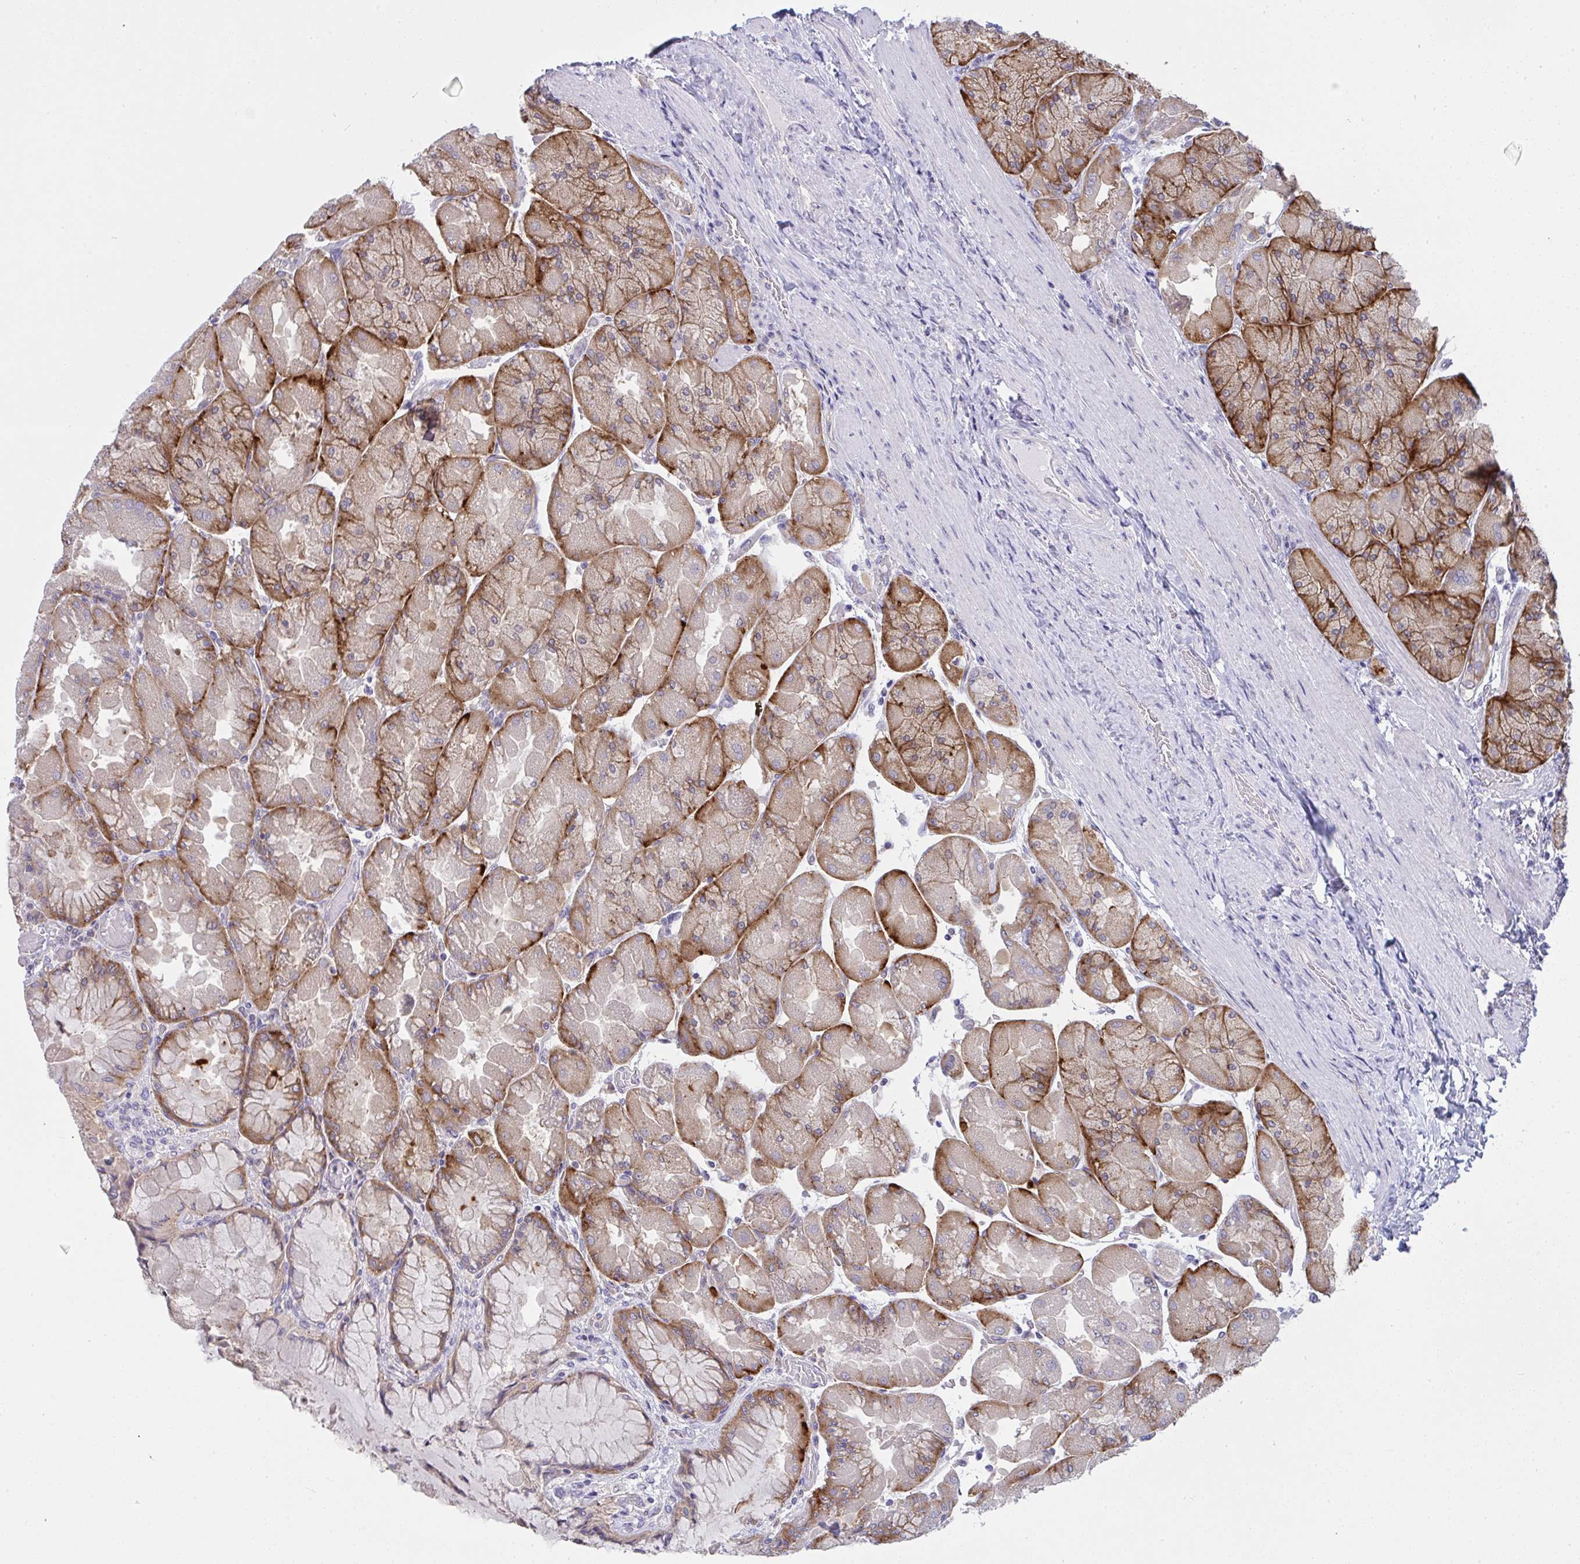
{"staining": {"intensity": "strong", "quantity": "25%-75%", "location": "cytoplasmic/membranous"}, "tissue": "stomach", "cell_type": "Glandular cells", "image_type": "normal", "snomed": [{"axis": "morphology", "description": "Normal tissue, NOS"}, {"axis": "topography", "description": "Stomach"}], "caption": "Brown immunohistochemical staining in benign human stomach exhibits strong cytoplasmic/membranous expression in approximately 25%-75% of glandular cells.", "gene": "TMEM41A", "patient": {"sex": "female", "age": 61}}